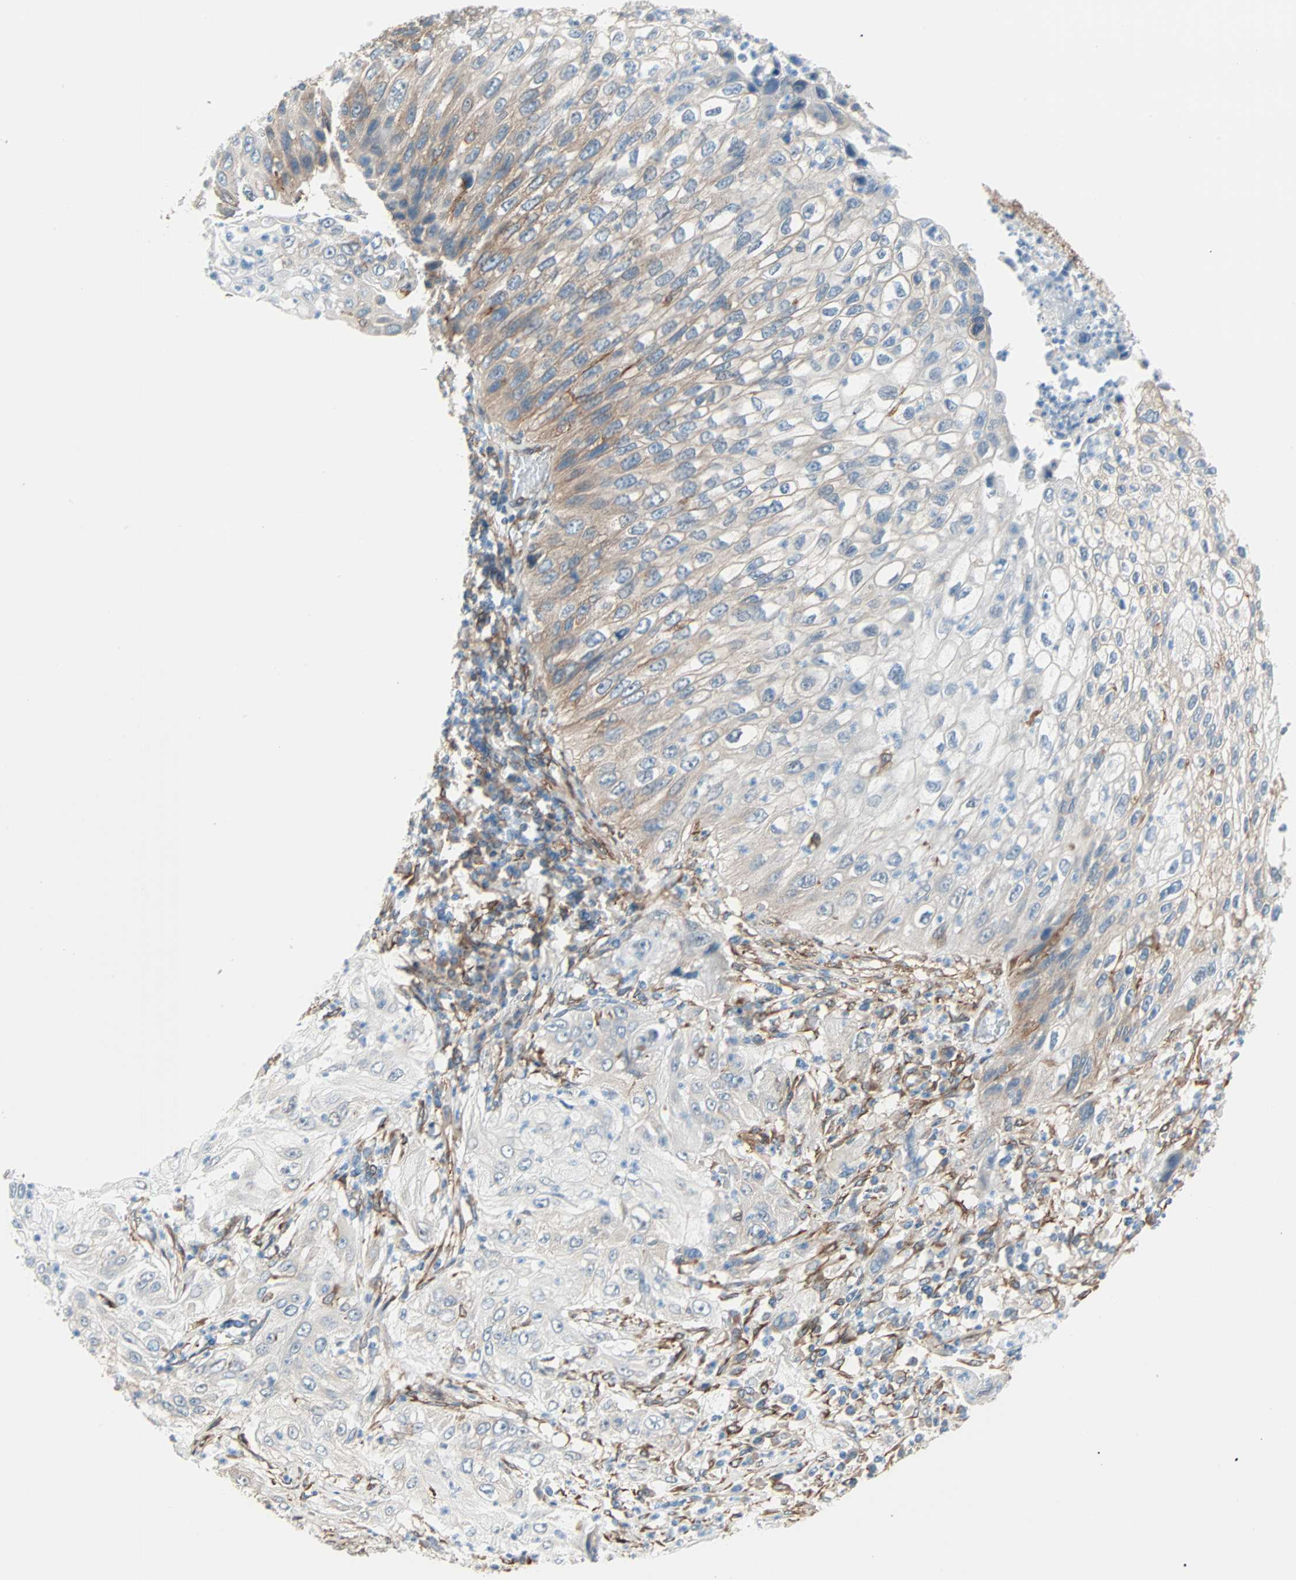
{"staining": {"intensity": "moderate", "quantity": "<25%", "location": "cytoplasmic/membranous"}, "tissue": "lung cancer", "cell_type": "Tumor cells", "image_type": "cancer", "snomed": [{"axis": "morphology", "description": "Inflammation, NOS"}, {"axis": "morphology", "description": "Squamous cell carcinoma, NOS"}, {"axis": "topography", "description": "Lymph node"}, {"axis": "topography", "description": "Soft tissue"}, {"axis": "topography", "description": "Lung"}], "caption": "Immunohistochemical staining of human squamous cell carcinoma (lung) reveals low levels of moderate cytoplasmic/membranous positivity in approximately <25% of tumor cells. (brown staining indicates protein expression, while blue staining denotes nuclei).", "gene": "EPB41L2", "patient": {"sex": "male", "age": 66}}